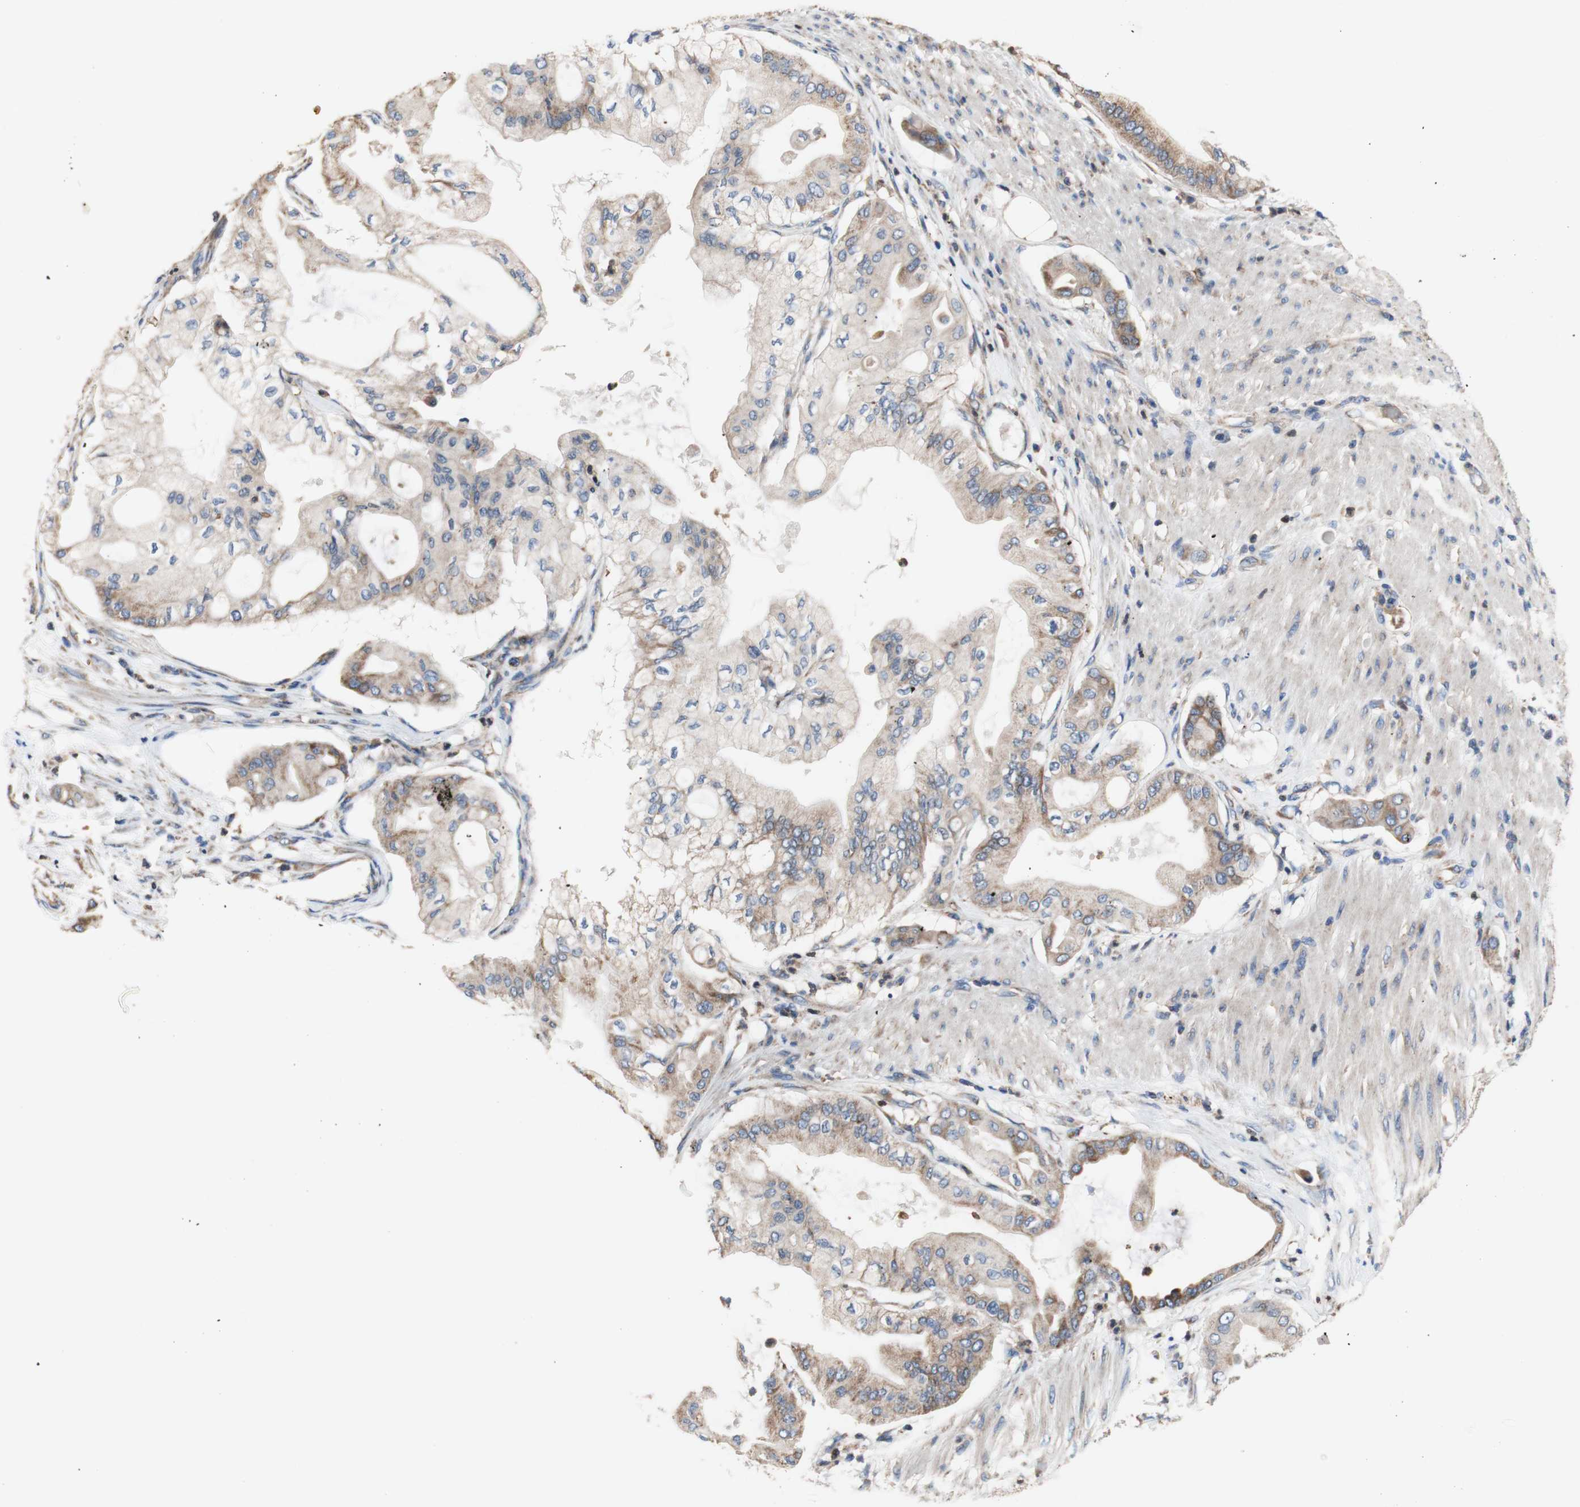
{"staining": {"intensity": "moderate", "quantity": "25%-75%", "location": "cytoplasmic/membranous"}, "tissue": "pancreatic cancer", "cell_type": "Tumor cells", "image_type": "cancer", "snomed": [{"axis": "morphology", "description": "Adenocarcinoma, NOS"}, {"axis": "morphology", "description": "Adenocarcinoma, metastatic, NOS"}, {"axis": "topography", "description": "Lymph node"}, {"axis": "topography", "description": "Pancreas"}, {"axis": "topography", "description": "Duodenum"}], "caption": "Immunohistochemistry (DAB) staining of pancreatic cancer reveals moderate cytoplasmic/membranous protein expression in approximately 25%-75% of tumor cells.", "gene": "FMR1", "patient": {"sex": "female", "age": 64}}